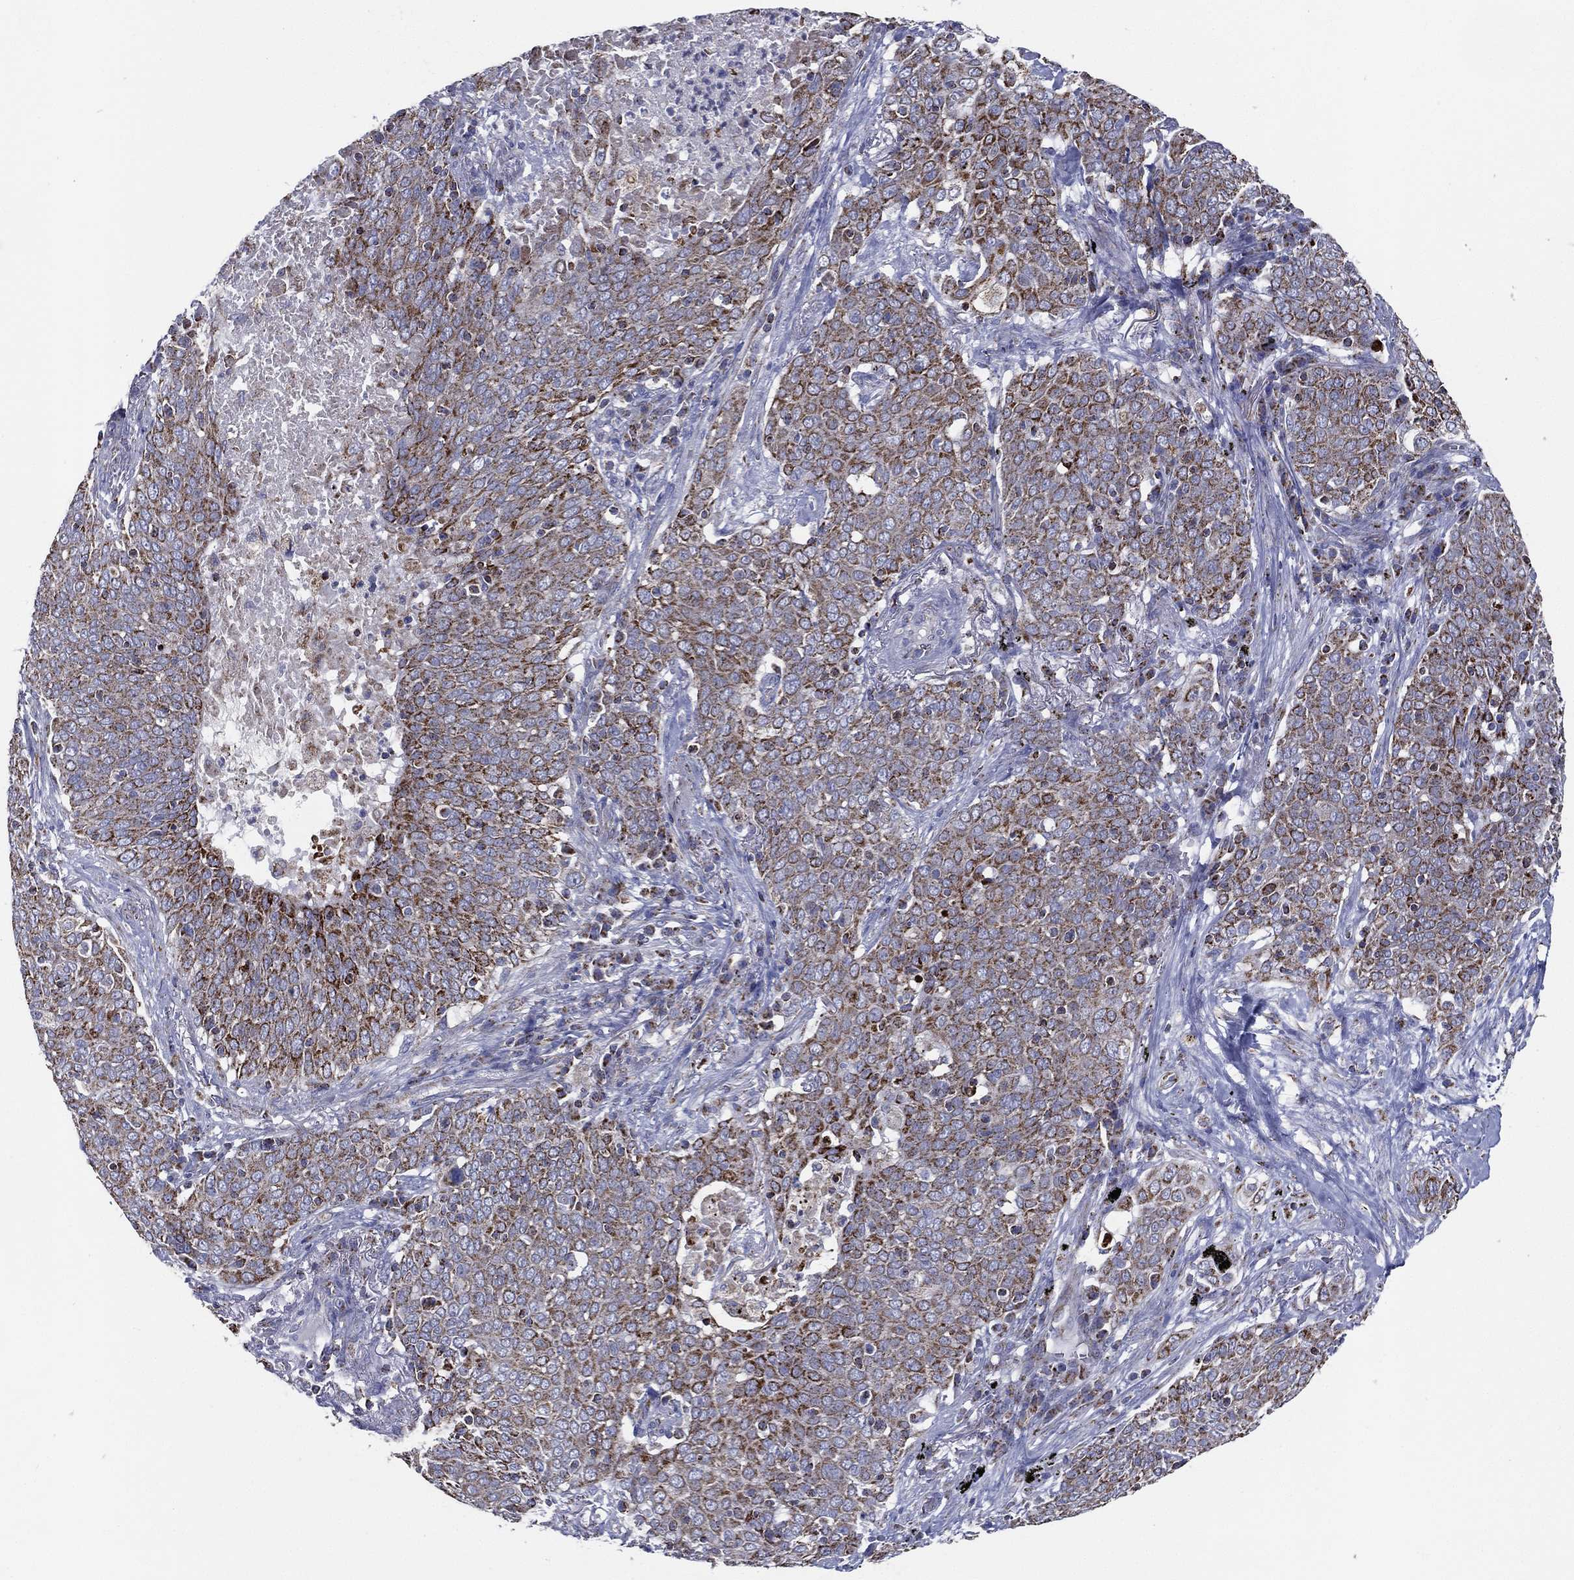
{"staining": {"intensity": "moderate", "quantity": ">75%", "location": "cytoplasmic/membranous"}, "tissue": "lung cancer", "cell_type": "Tumor cells", "image_type": "cancer", "snomed": [{"axis": "morphology", "description": "Squamous cell carcinoma, NOS"}, {"axis": "topography", "description": "Lung"}], "caption": "Squamous cell carcinoma (lung) tissue displays moderate cytoplasmic/membranous positivity in approximately >75% of tumor cells The staining was performed using DAB, with brown indicating positive protein expression. Nuclei are stained blue with hematoxylin.", "gene": "SFXN1", "patient": {"sex": "male", "age": 82}}